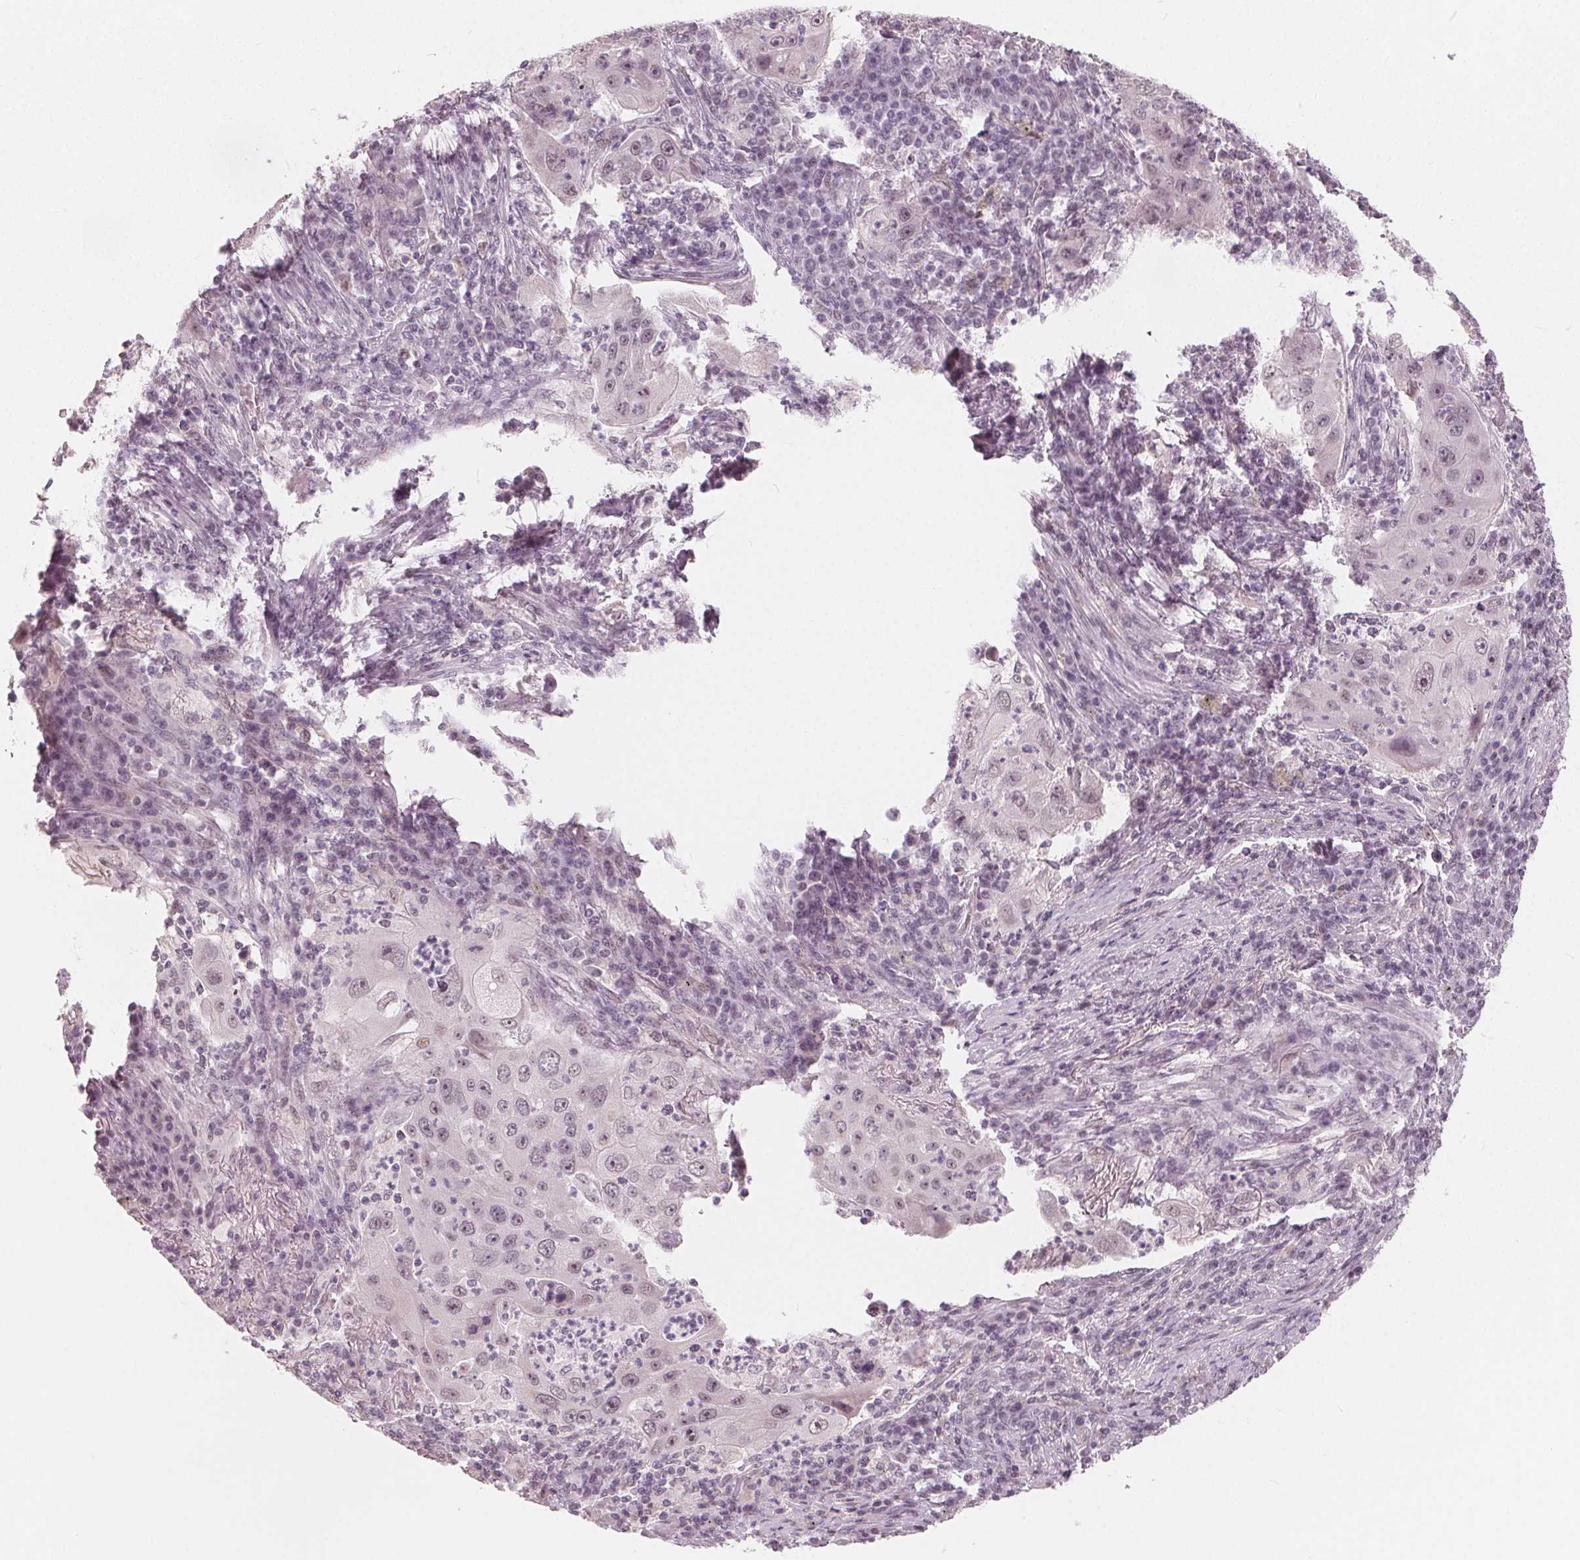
{"staining": {"intensity": "weak", "quantity": "<25%", "location": "nuclear"}, "tissue": "lung cancer", "cell_type": "Tumor cells", "image_type": "cancer", "snomed": [{"axis": "morphology", "description": "Squamous cell carcinoma, NOS"}, {"axis": "topography", "description": "Lung"}], "caption": "A high-resolution image shows IHC staining of lung cancer (squamous cell carcinoma), which exhibits no significant expression in tumor cells. (Brightfield microscopy of DAB (3,3'-diaminobenzidine) immunohistochemistry at high magnification).", "gene": "NUP210L", "patient": {"sex": "female", "age": 59}}